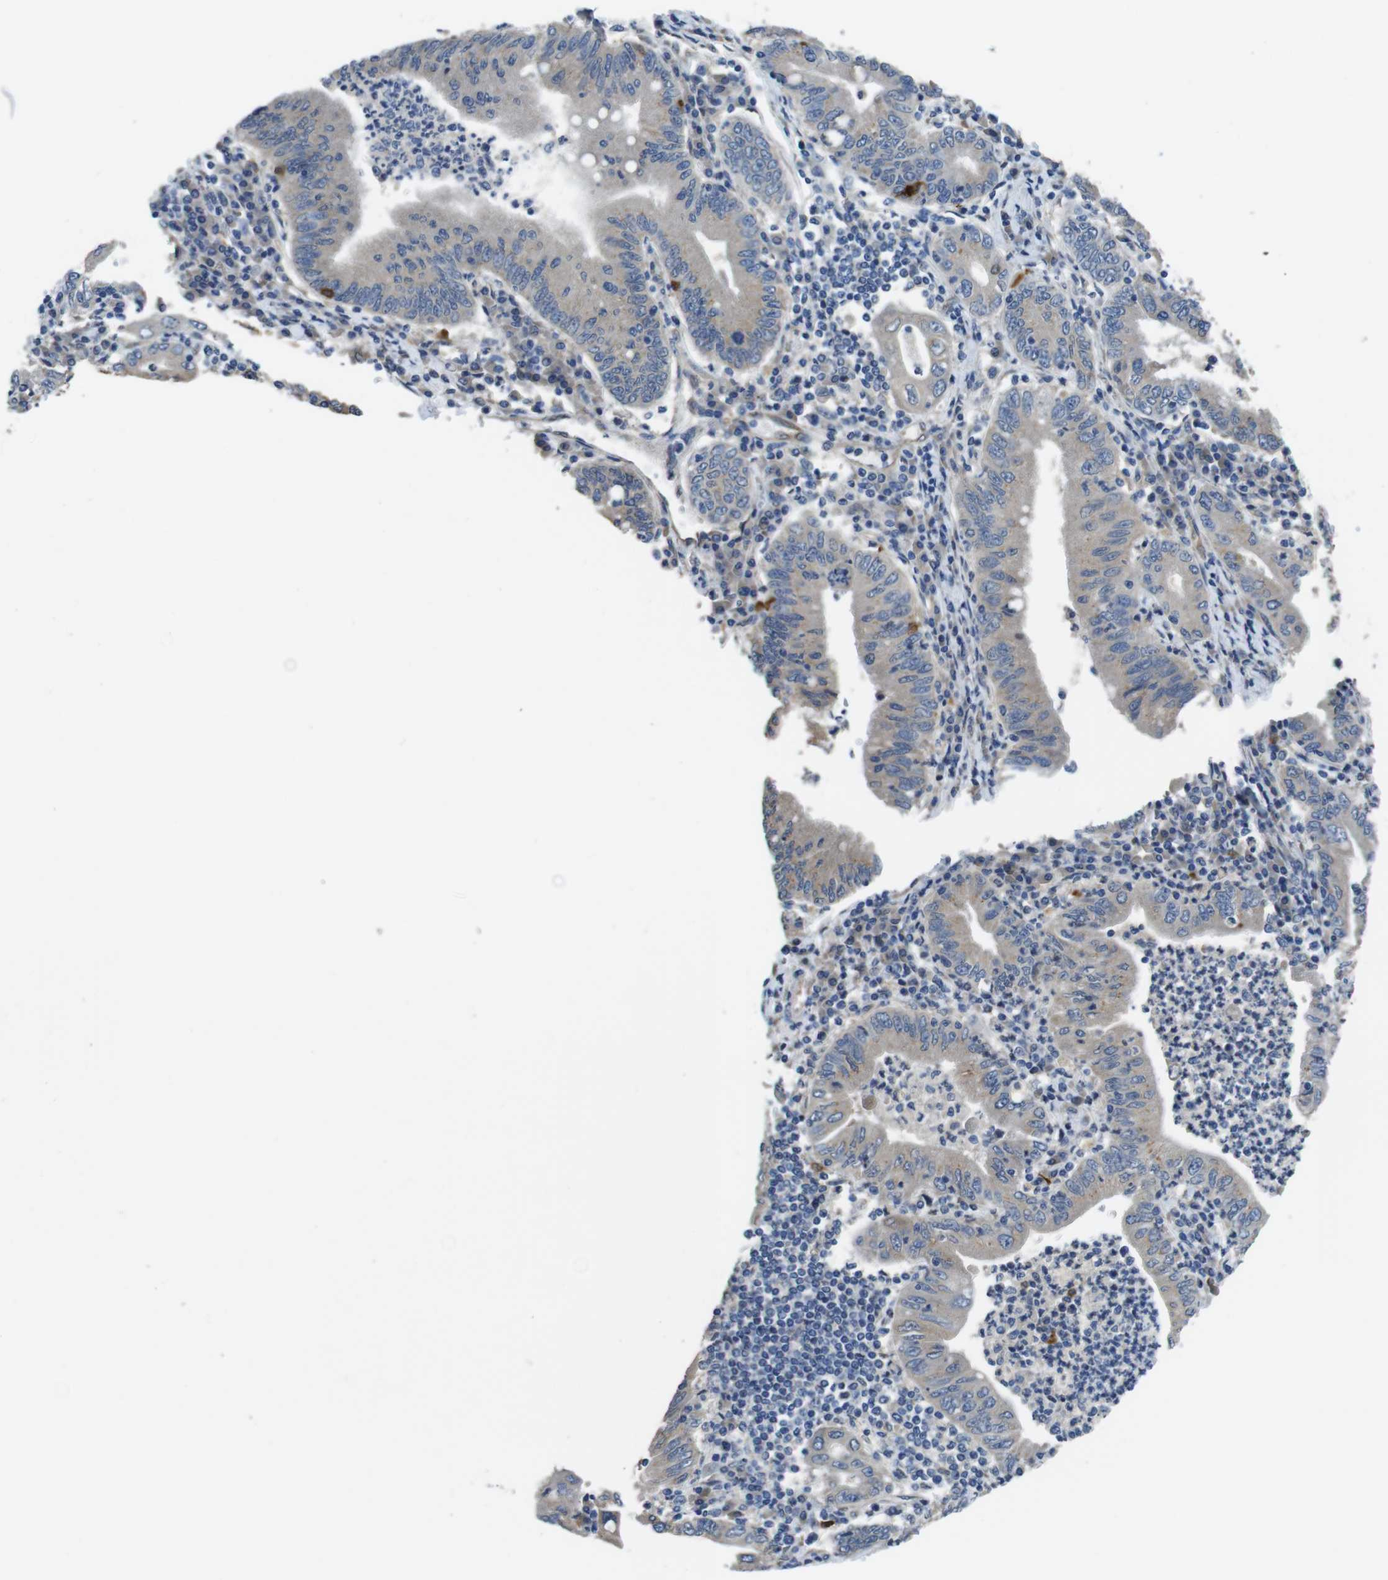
{"staining": {"intensity": "weak", "quantity": "25%-75%", "location": "cytoplasmic/membranous"}, "tissue": "stomach cancer", "cell_type": "Tumor cells", "image_type": "cancer", "snomed": [{"axis": "morphology", "description": "Normal tissue, NOS"}, {"axis": "morphology", "description": "Adenocarcinoma, NOS"}, {"axis": "topography", "description": "Esophagus"}, {"axis": "topography", "description": "Stomach, upper"}, {"axis": "topography", "description": "Peripheral nerve tissue"}], "caption": "This is an image of IHC staining of adenocarcinoma (stomach), which shows weak staining in the cytoplasmic/membranous of tumor cells.", "gene": "RAB6A", "patient": {"sex": "male", "age": 62}}